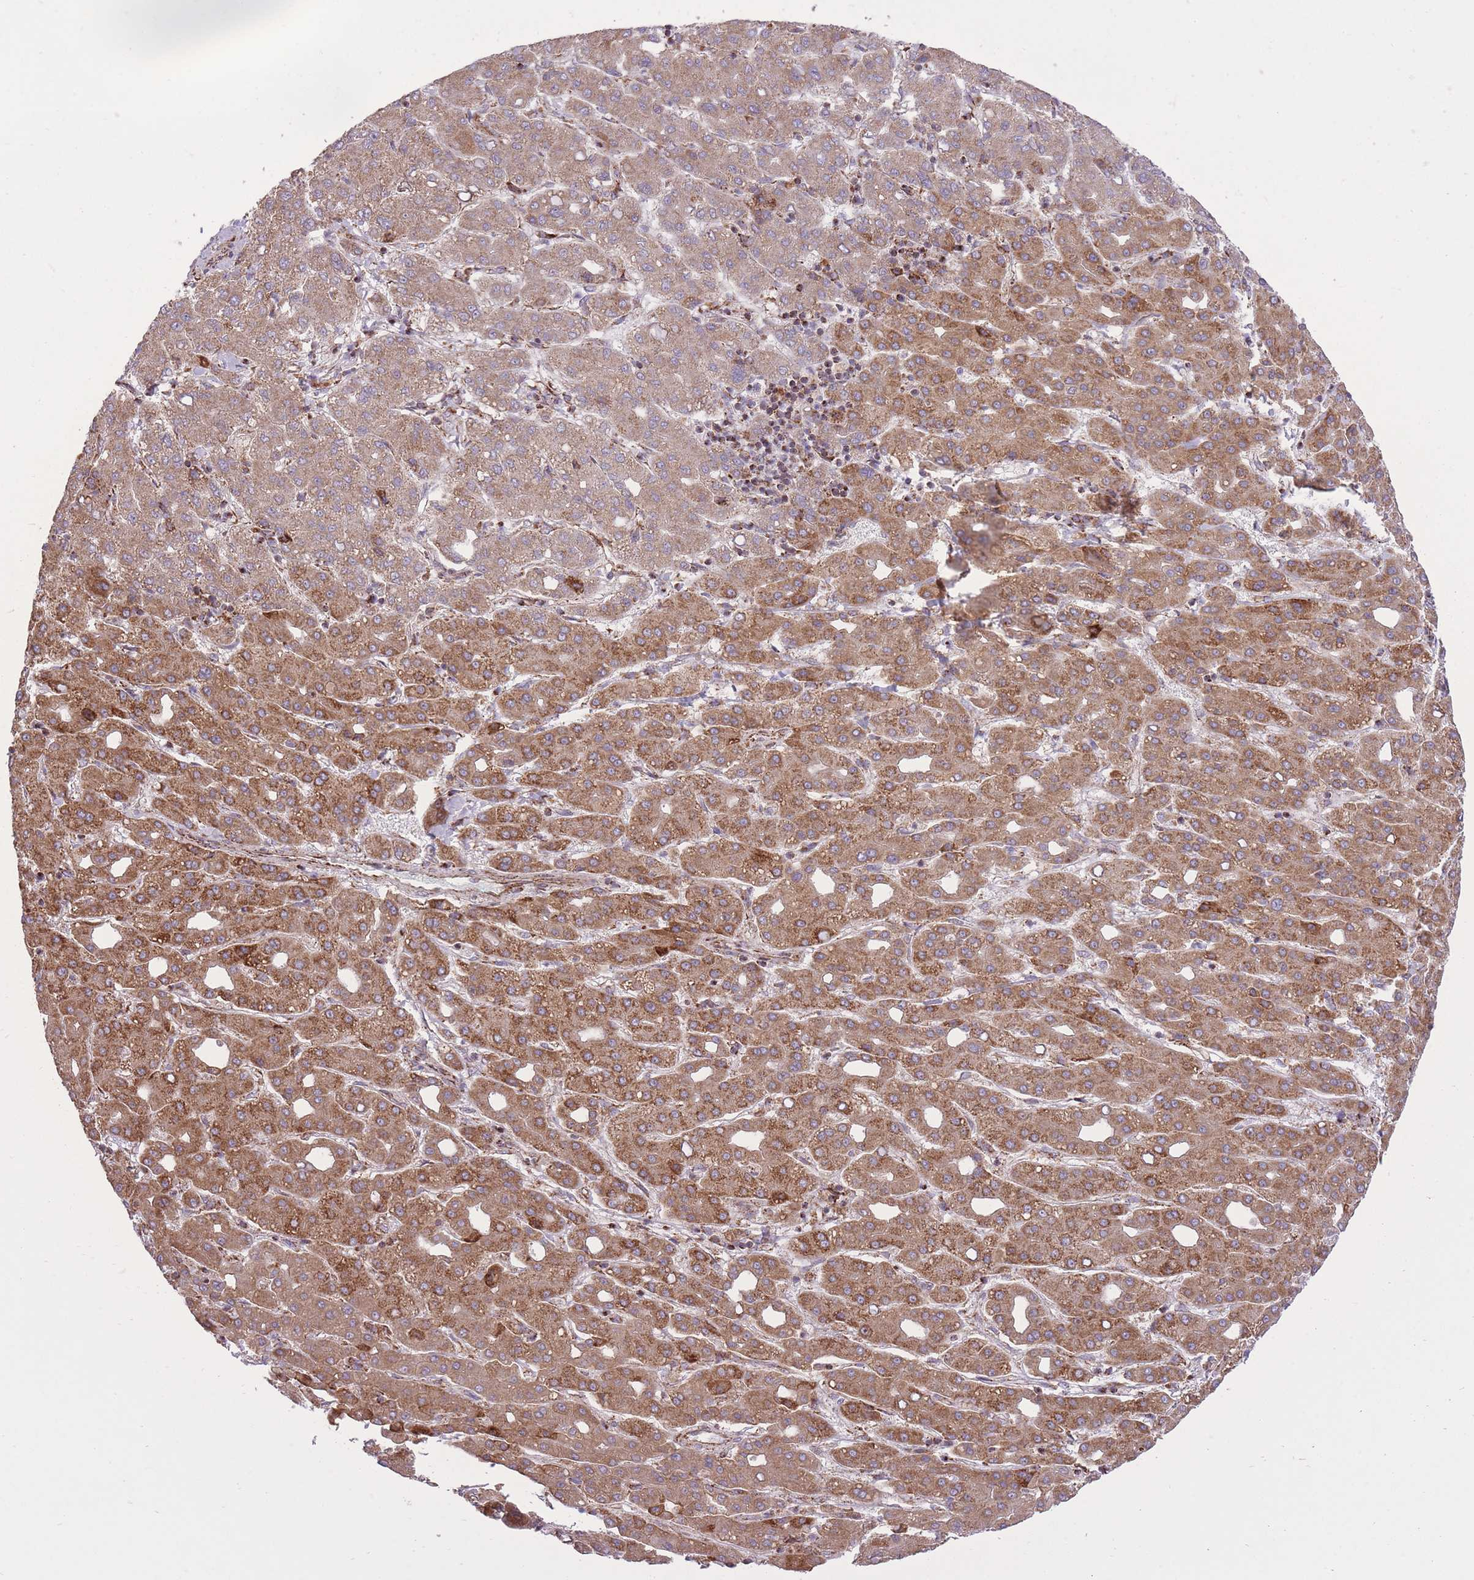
{"staining": {"intensity": "moderate", "quantity": ">75%", "location": "cytoplasmic/membranous"}, "tissue": "liver cancer", "cell_type": "Tumor cells", "image_type": "cancer", "snomed": [{"axis": "morphology", "description": "Carcinoma, Hepatocellular, NOS"}, {"axis": "topography", "description": "Liver"}], "caption": "Liver cancer stained with a protein marker displays moderate staining in tumor cells.", "gene": "SLC4A4", "patient": {"sex": "male", "age": 65}}